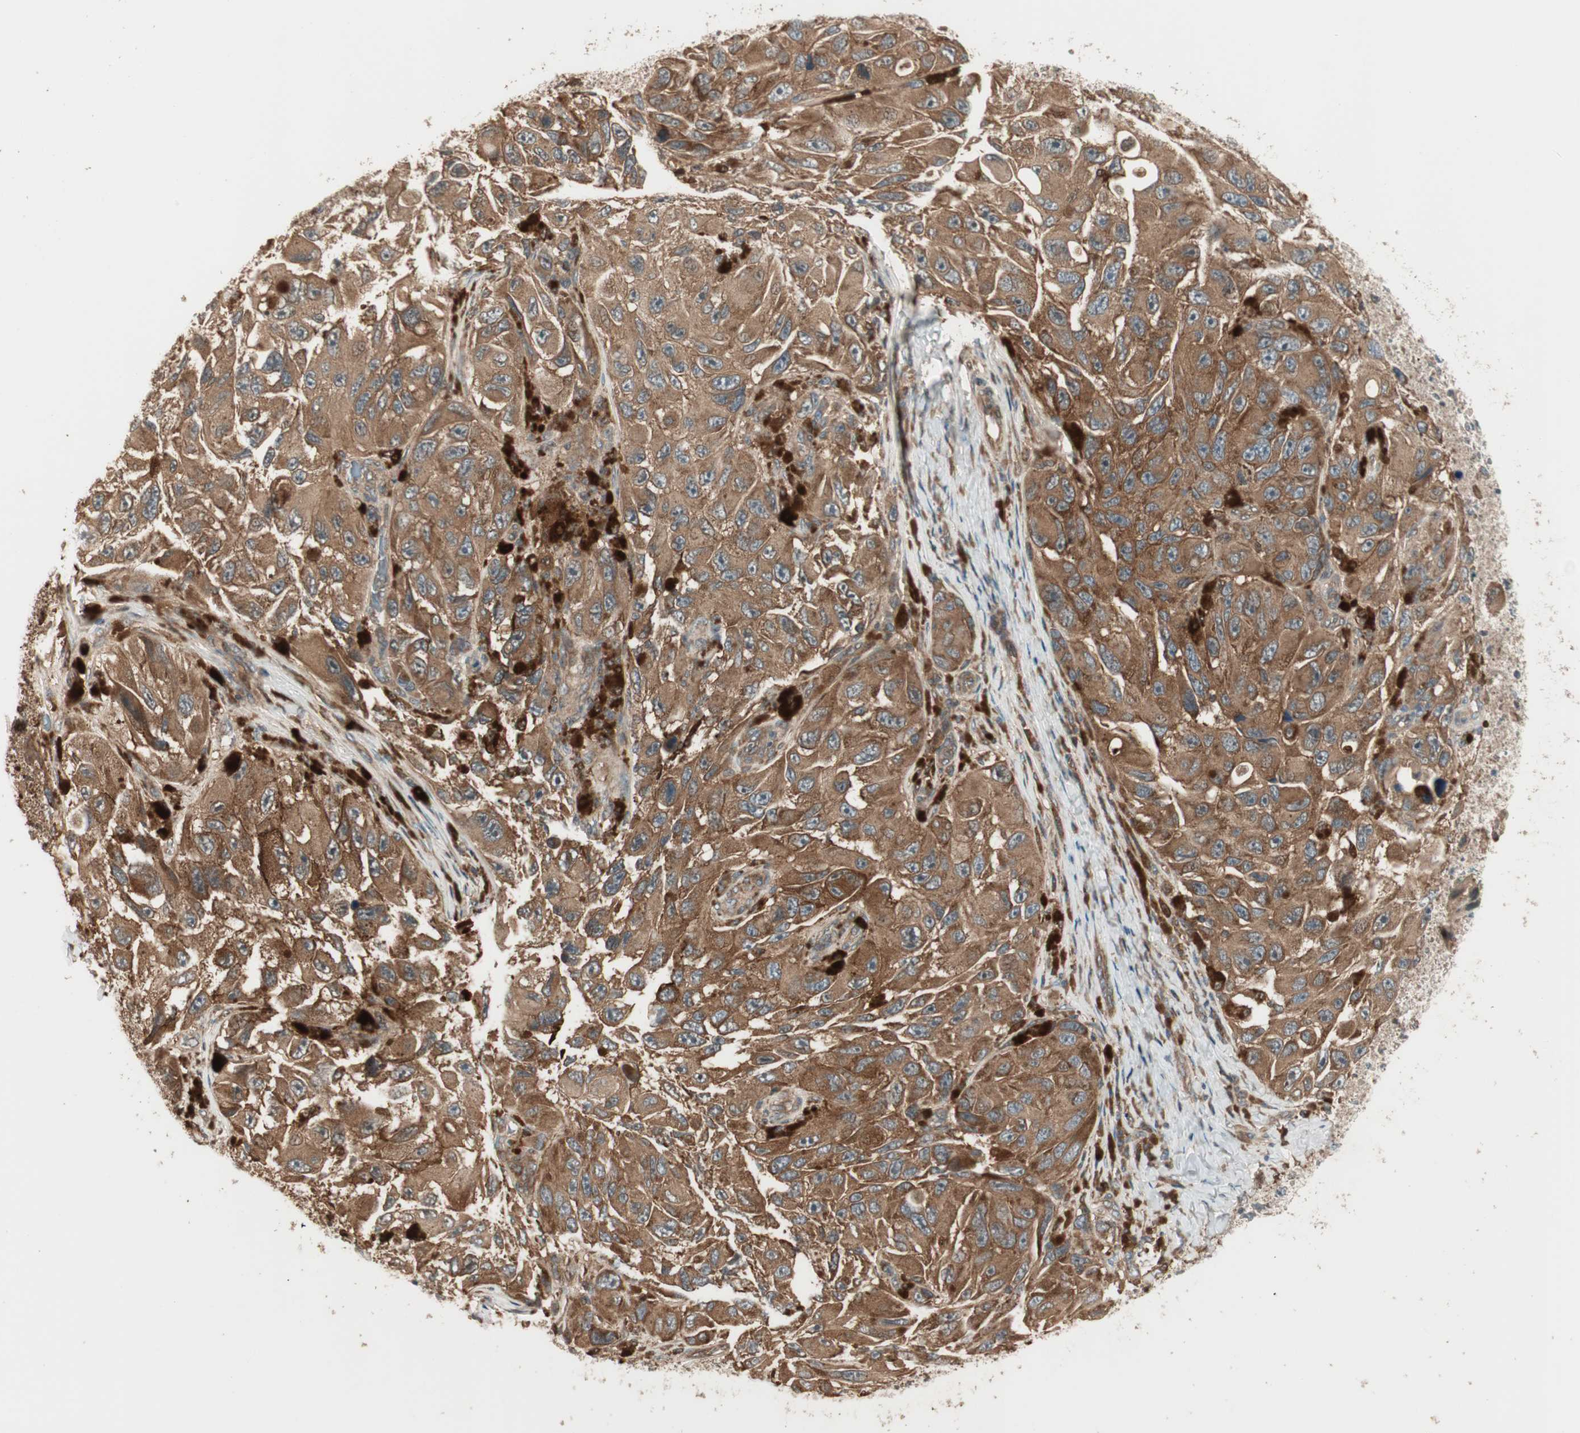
{"staining": {"intensity": "strong", "quantity": ">75%", "location": "cytoplasmic/membranous"}, "tissue": "melanoma", "cell_type": "Tumor cells", "image_type": "cancer", "snomed": [{"axis": "morphology", "description": "Malignant melanoma, NOS"}, {"axis": "topography", "description": "Skin"}], "caption": "The immunohistochemical stain shows strong cytoplasmic/membranous expression in tumor cells of malignant melanoma tissue.", "gene": "CNOT4", "patient": {"sex": "female", "age": 73}}